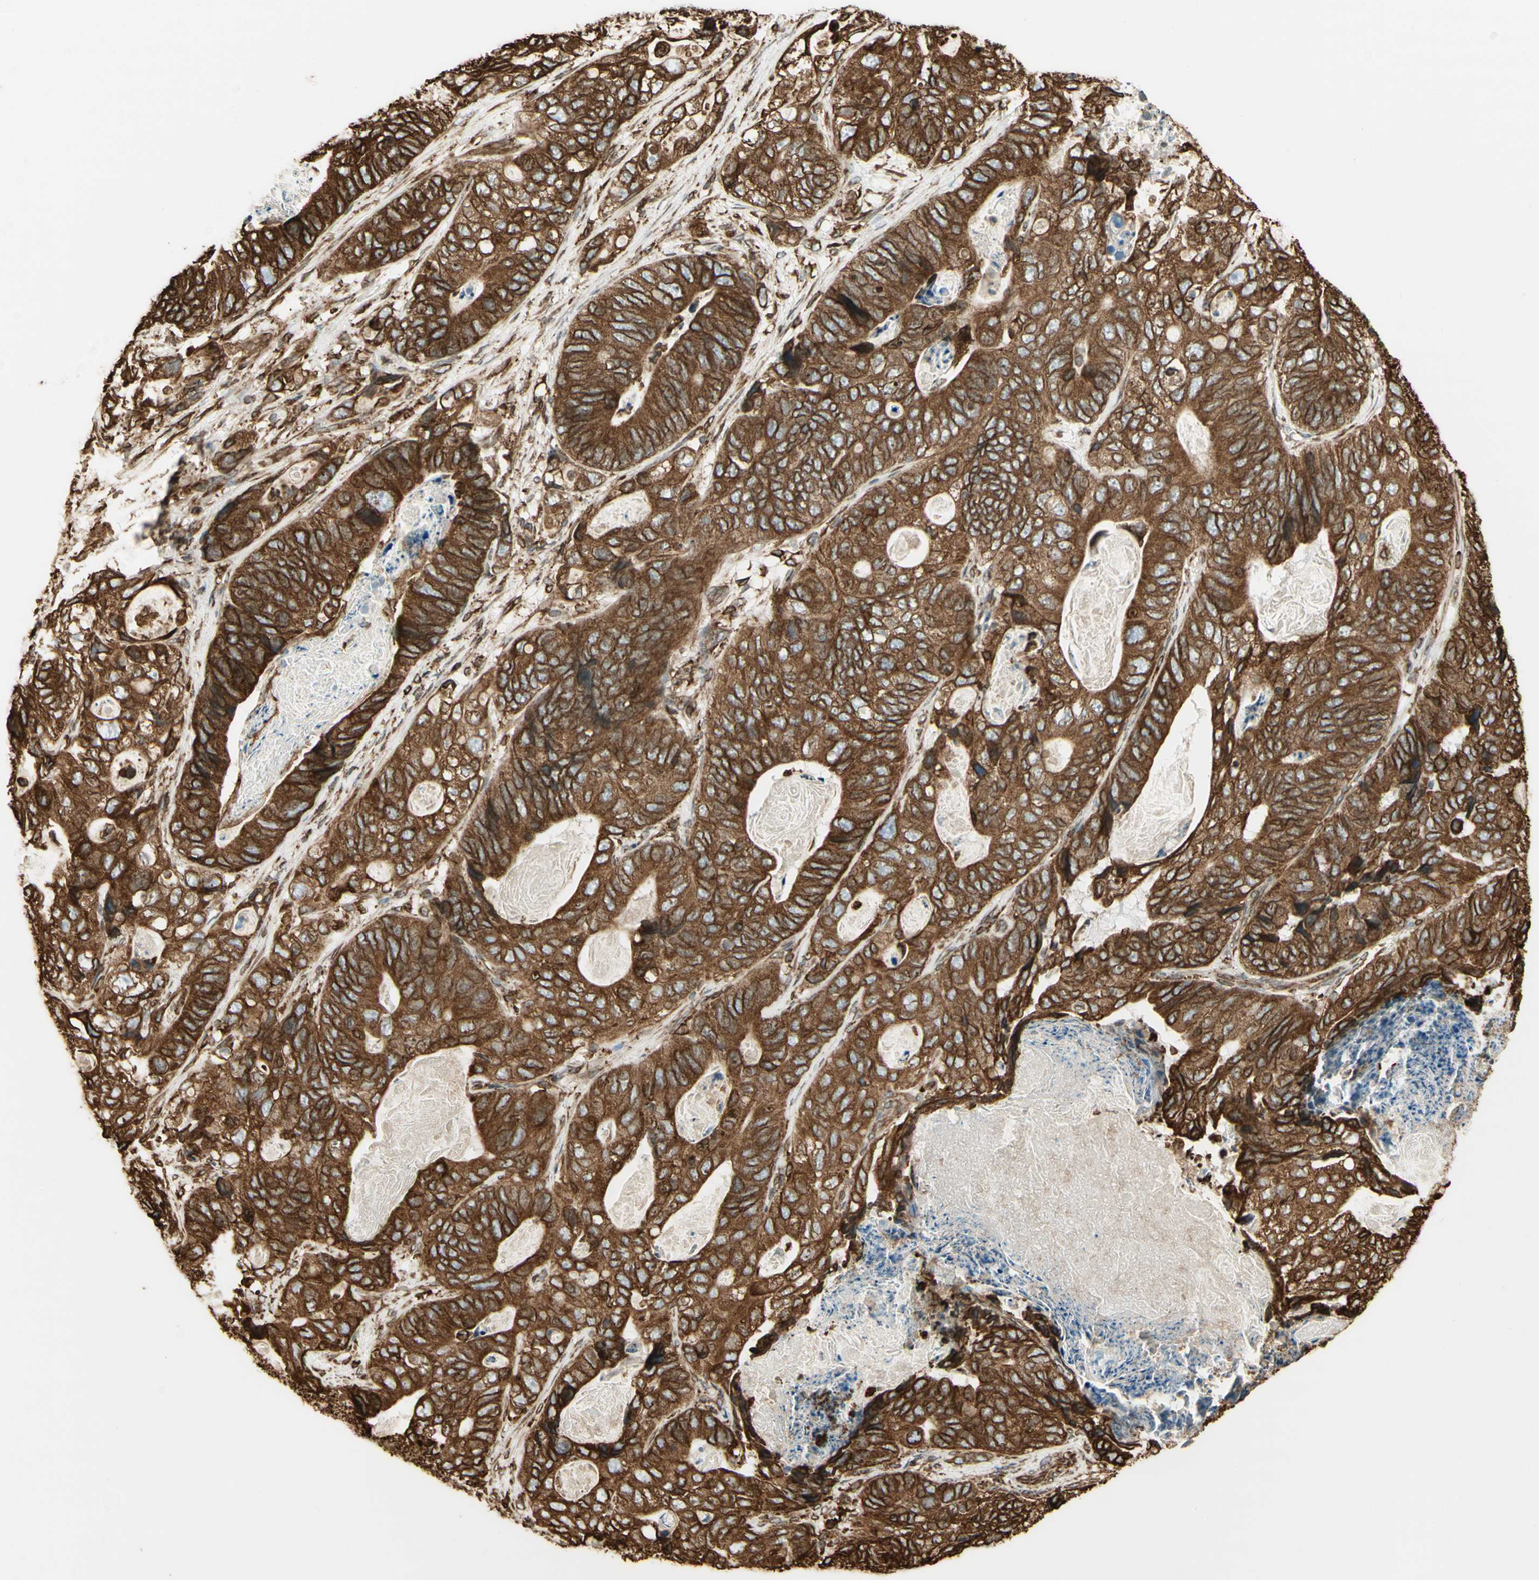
{"staining": {"intensity": "strong", "quantity": ">75%", "location": "cytoplasmic/membranous"}, "tissue": "stomach cancer", "cell_type": "Tumor cells", "image_type": "cancer", "snomed": [{"axis": "morphology", "description": "Adenocarcinoma, NOS"}, {"axis": "topography", "description": "Stomach"}], "caption": "Protein expression analysis of human stomach cancer (adenocarcinoma) reveals strong cytoplasmic/membranous staining in about >75% of tumor cells.", "gene": "CANX", "patient": {"sex": "female", "age": 89}}